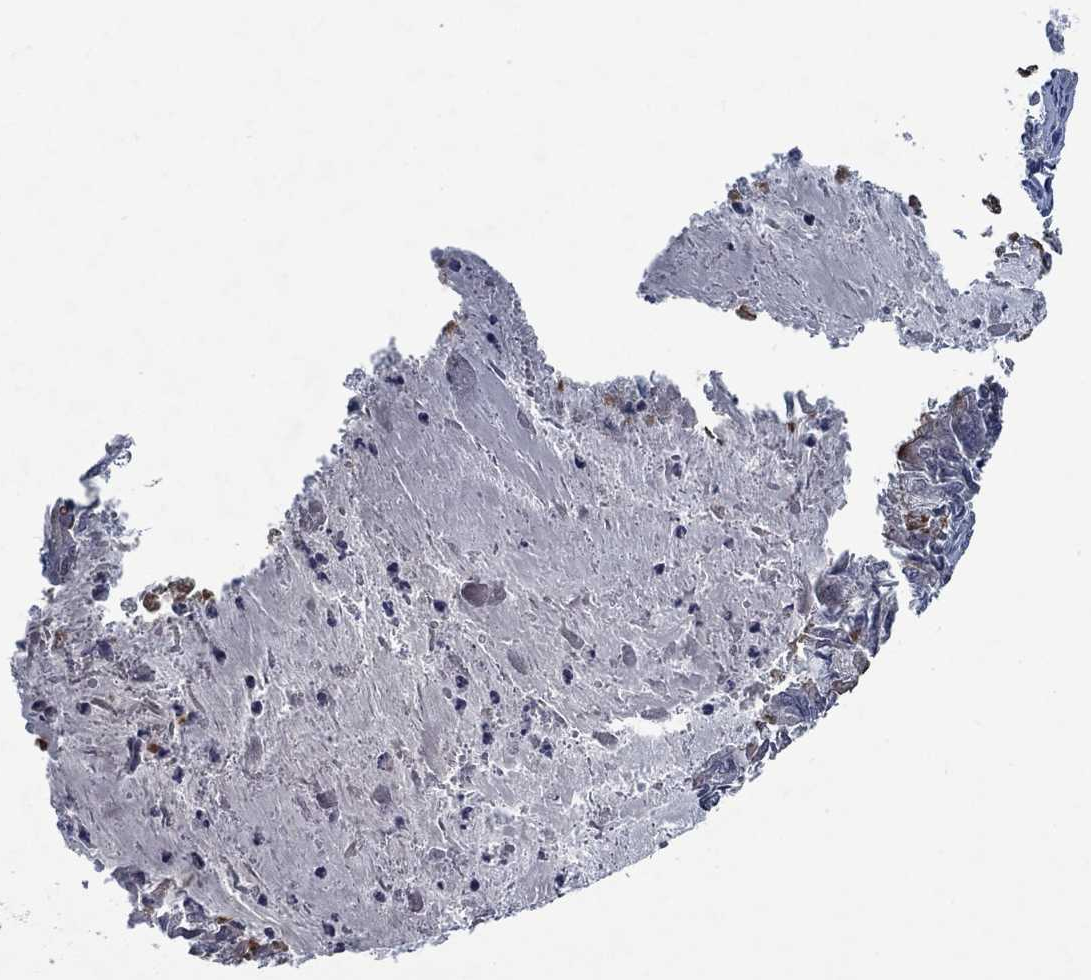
{"staining": {"intensity": "negative", "quantity": "none", "location": "none"}, "tissue": "endometrial cancer", "cell_type": "Tumor cells", "image_type": "cancer", "snomed": [{"axis": "morphology", "description": "Adenocarcinoma, NOS"}, {"axis": "topography", "description": "Endometrium"}], "caption": "Endometrial cancer was stained to show a protein in brown. There is no significant staining in tumor cells.", "gene": "PNMA8A", "patient": {"sex": "female", "age": 57}}